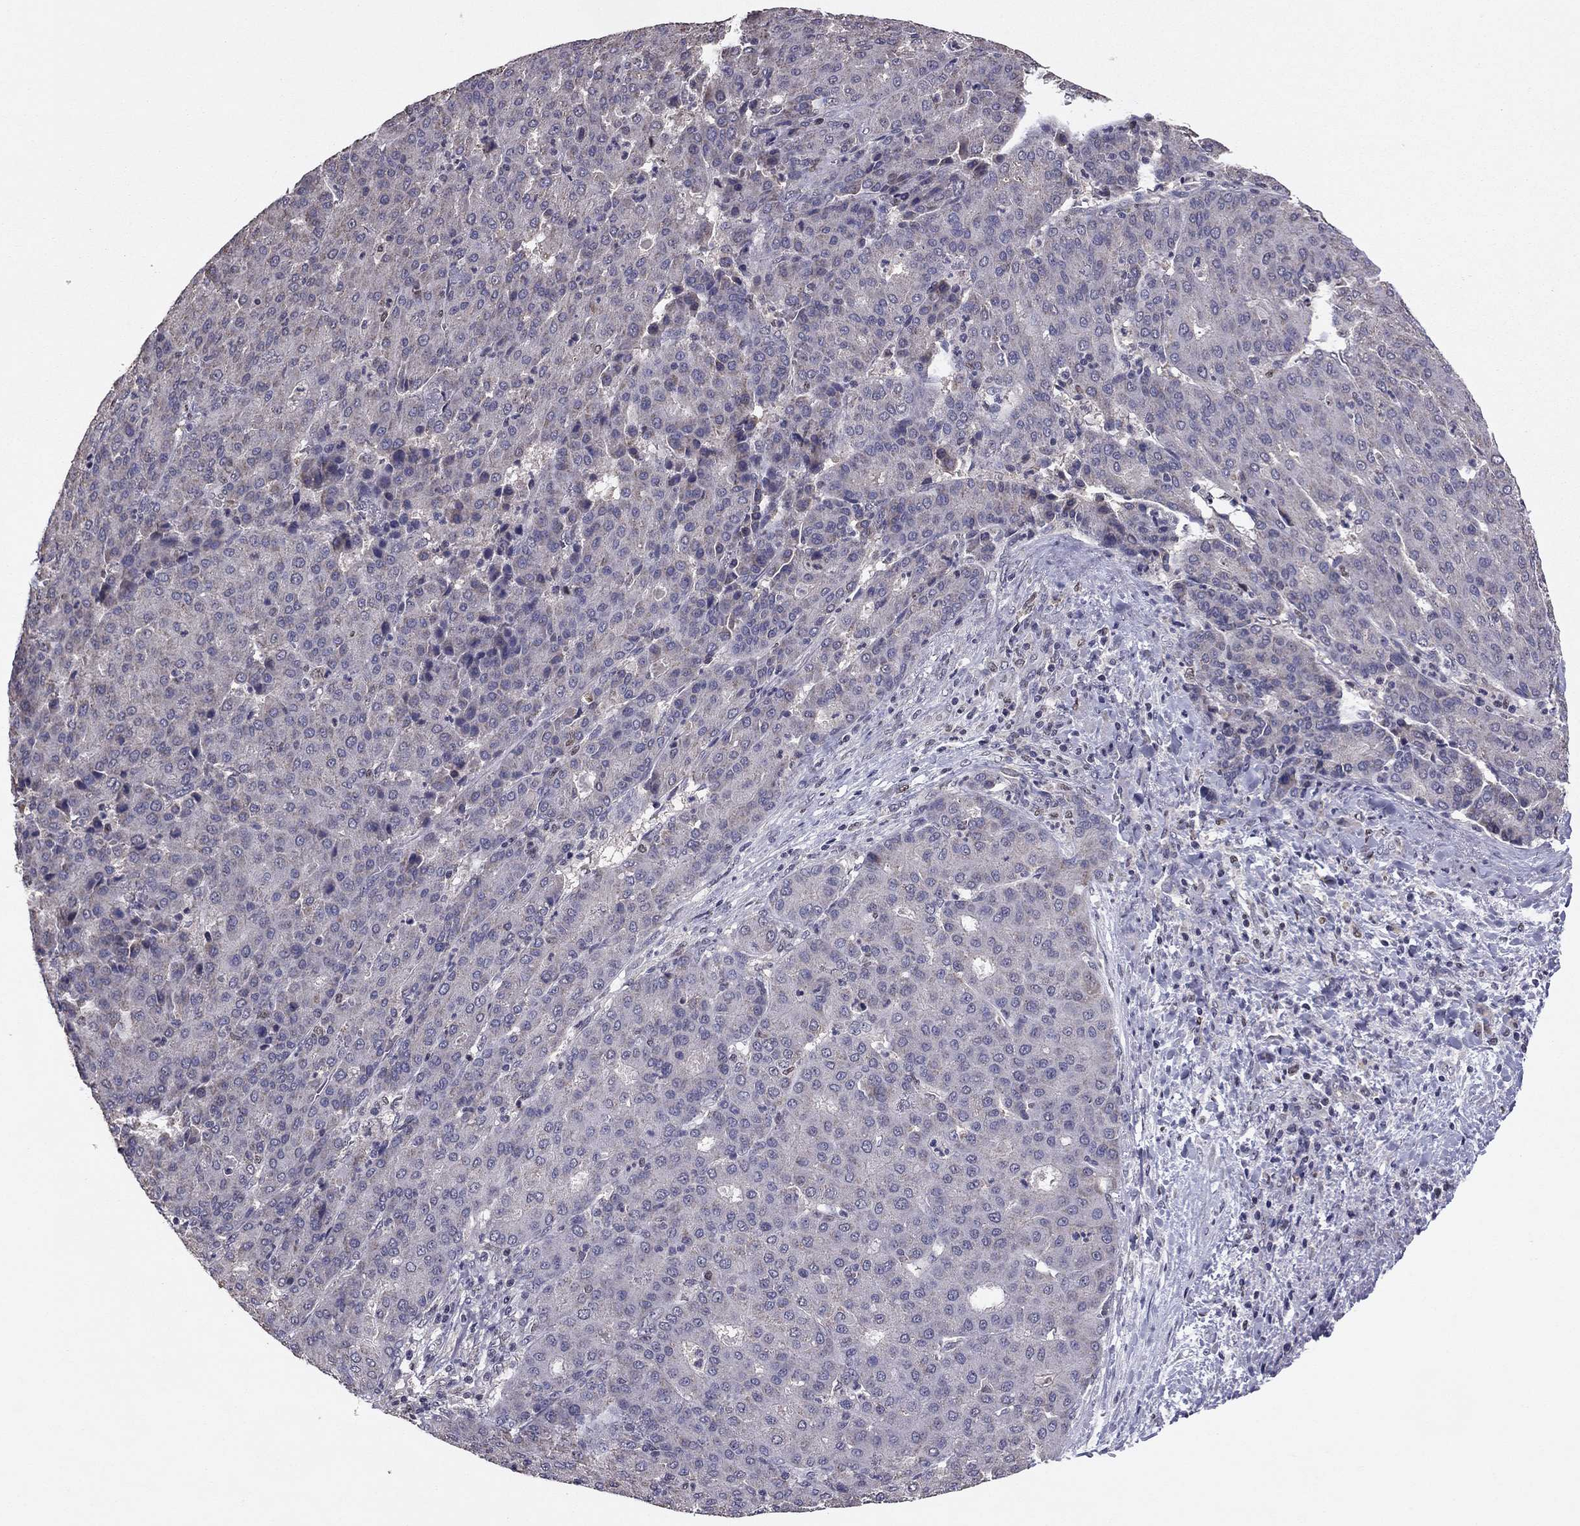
{"staining": {"intensity": "negative", "quantity": "none", "location": "none"}, "tissue": "liver cancer", "cell_type": "Tumor cells", "image_type": "cancer", "snomed": [{"axis": "morphology", "description": "Carcinoma, Hepatocellular, NOS"}, {"axis": "topography", "description": "Liver"}], "caption": "IHC of human liver hepatocellular carcinoma demonstrates no staining in tumor cells.", "gene": "HCN1", "patient": {"sex": "male", "age": 65}}